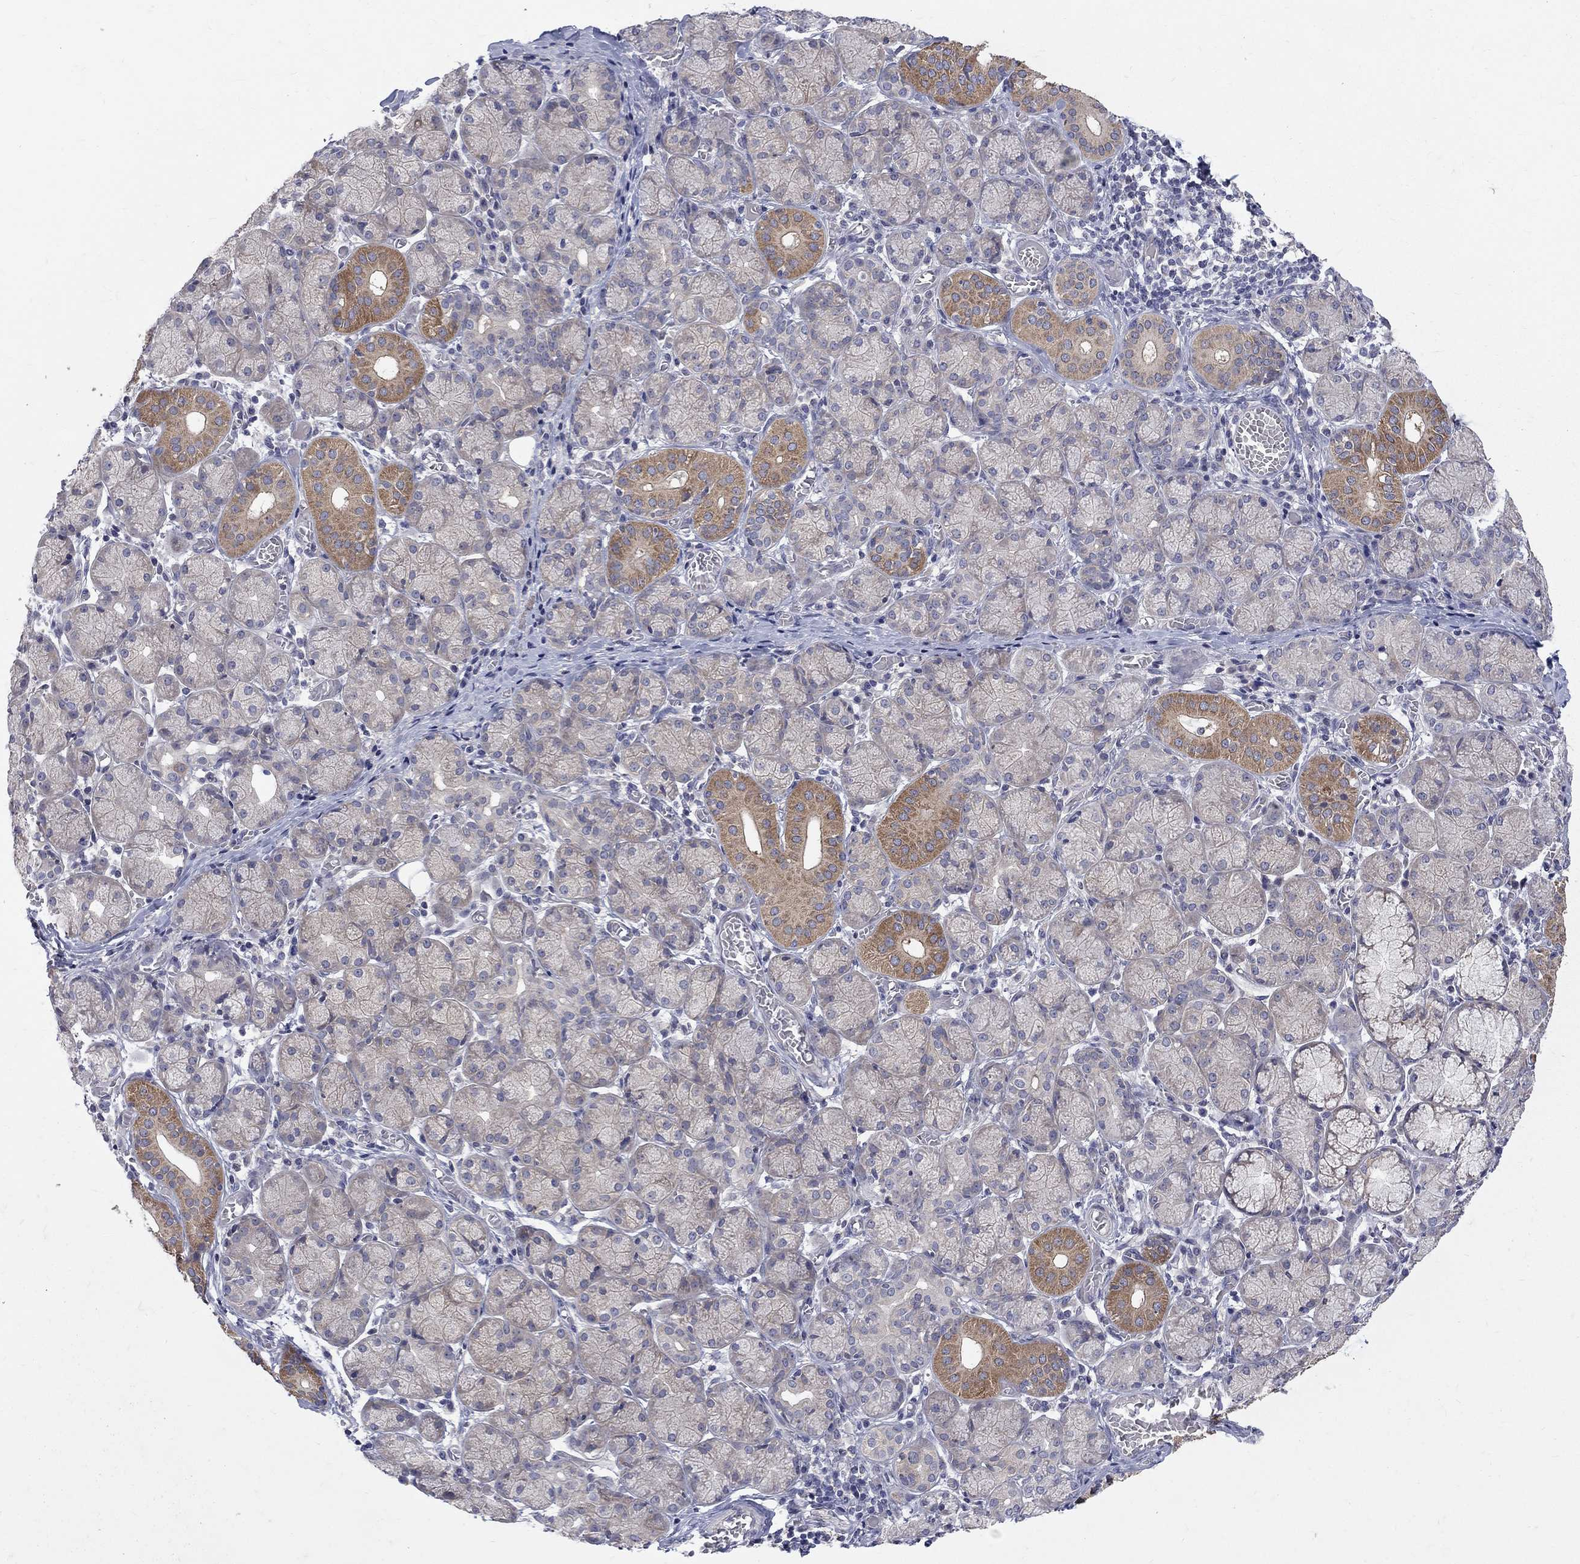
{"staining": {"intensity": "moderate", "quantity": "<25%", "location": "cytoplasmic/membranous"}, "tissue": "salivary gland", "cell_type": "Glandular cells", "image_type": "normal", "snomed": [{"axis": "morphology", "description": "Normal tissue, NOS"}, {"axis": "topography", "description": "Salivary gland"}, {"axis": "topography", "description": "Peripheral nerve tissue"}], "caption": "Immunohistochemistry image of normal salivary gland stained for a protein (brown), which shows low levels of moderate cytoplasmic/membranous staining in approximately <25% of glandular cells.", "gene": "SH2B1", "patient": {"sex": "female", "age": 24}}